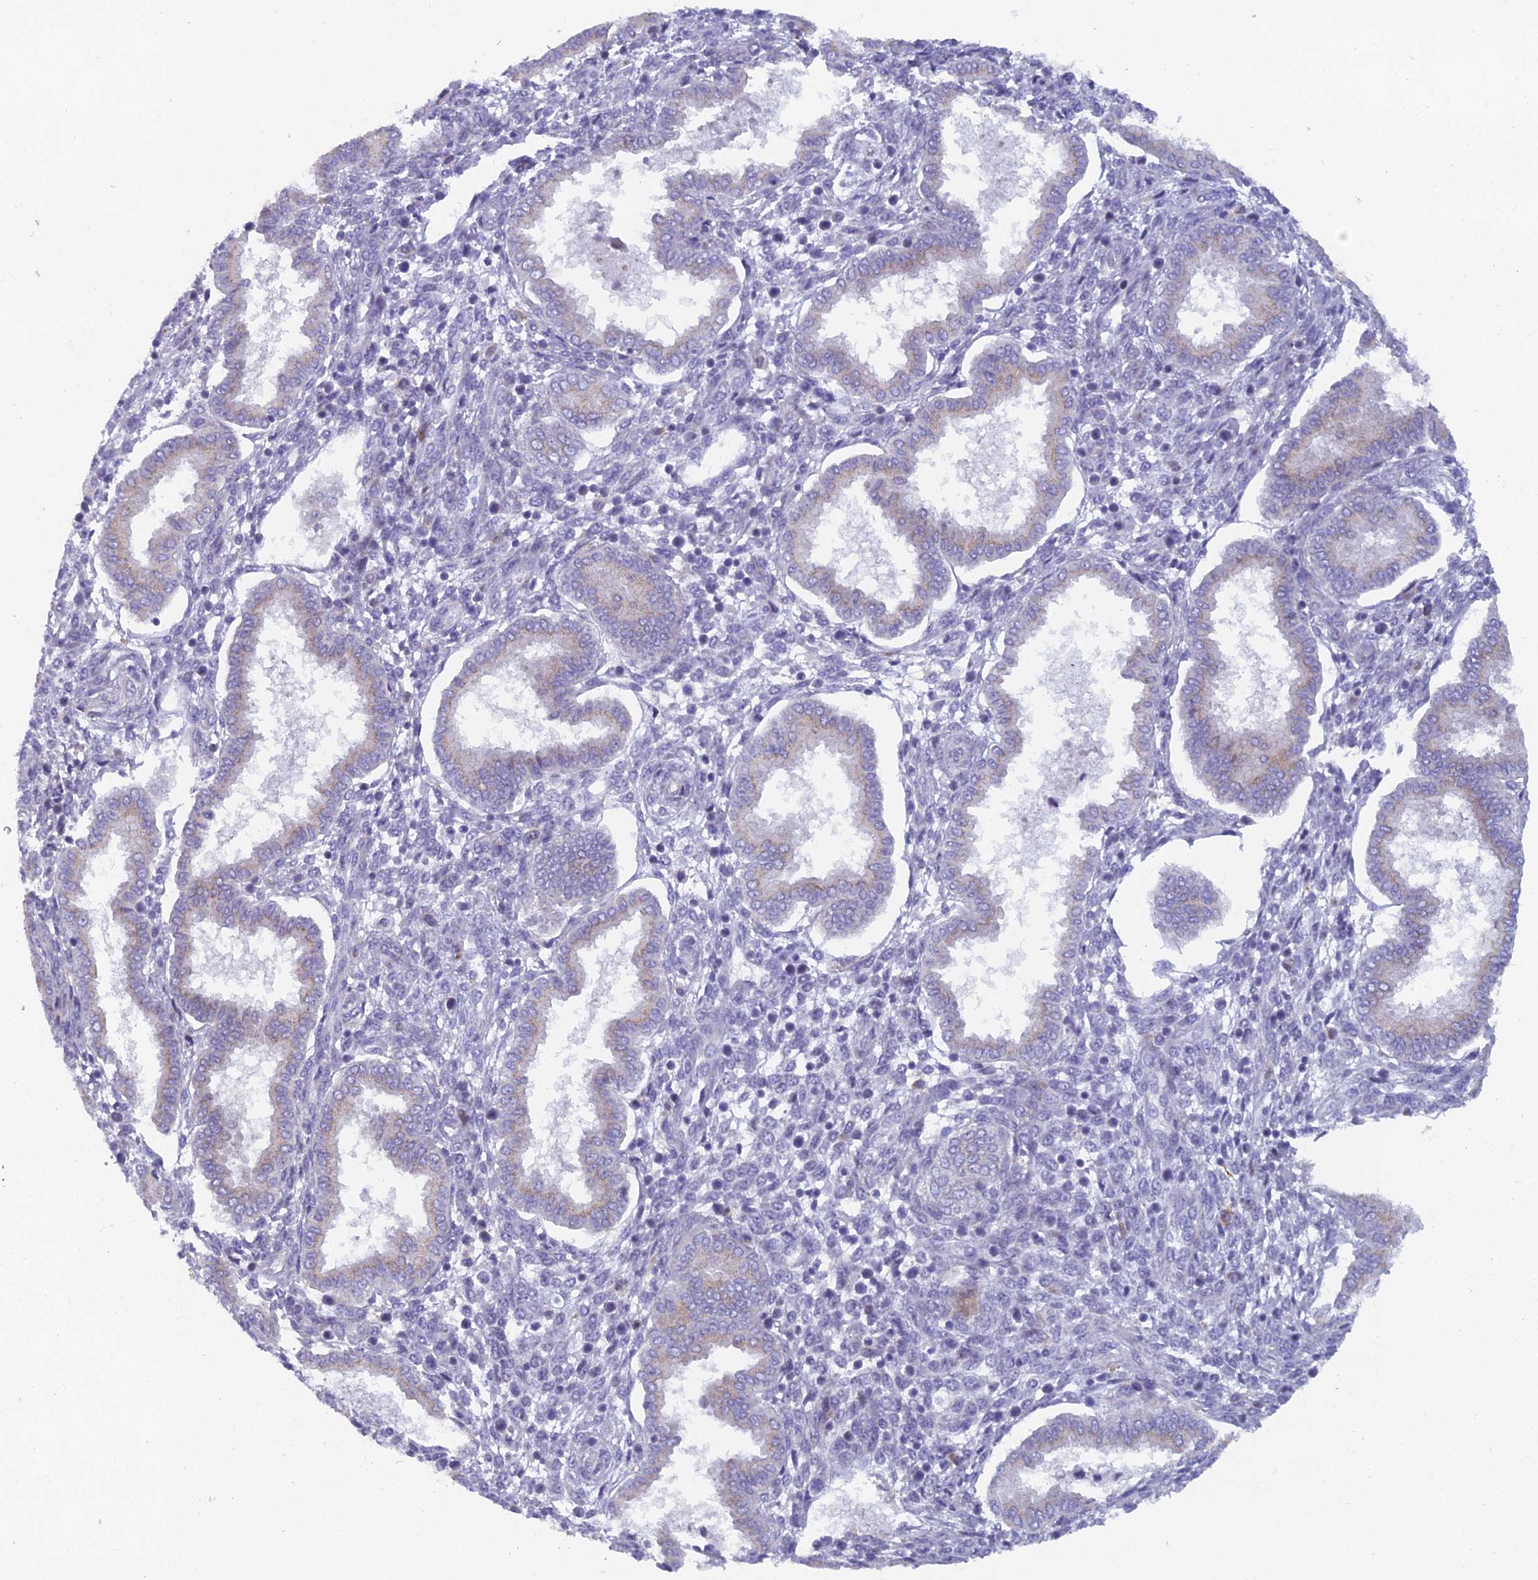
{"staining": {"intensity": "negative", "quantity": "none", "location": "none"}, "tissue": "endometrium", "cell_type": "Cells in endometrial stroma", "image_type": "normal", "snomed": [{"axis": "morphology", "description": "Normal tissue, NOS"}, {"axis": "topography", "description": "Endometrium"}], "caption": "This is an immunohistochemistry (IHC) micrograph of benign endometrium. There is no staining in cells in endometrial stroma.", "gene": "B9D2", "patient": {"sex": "female", "age": 24}}